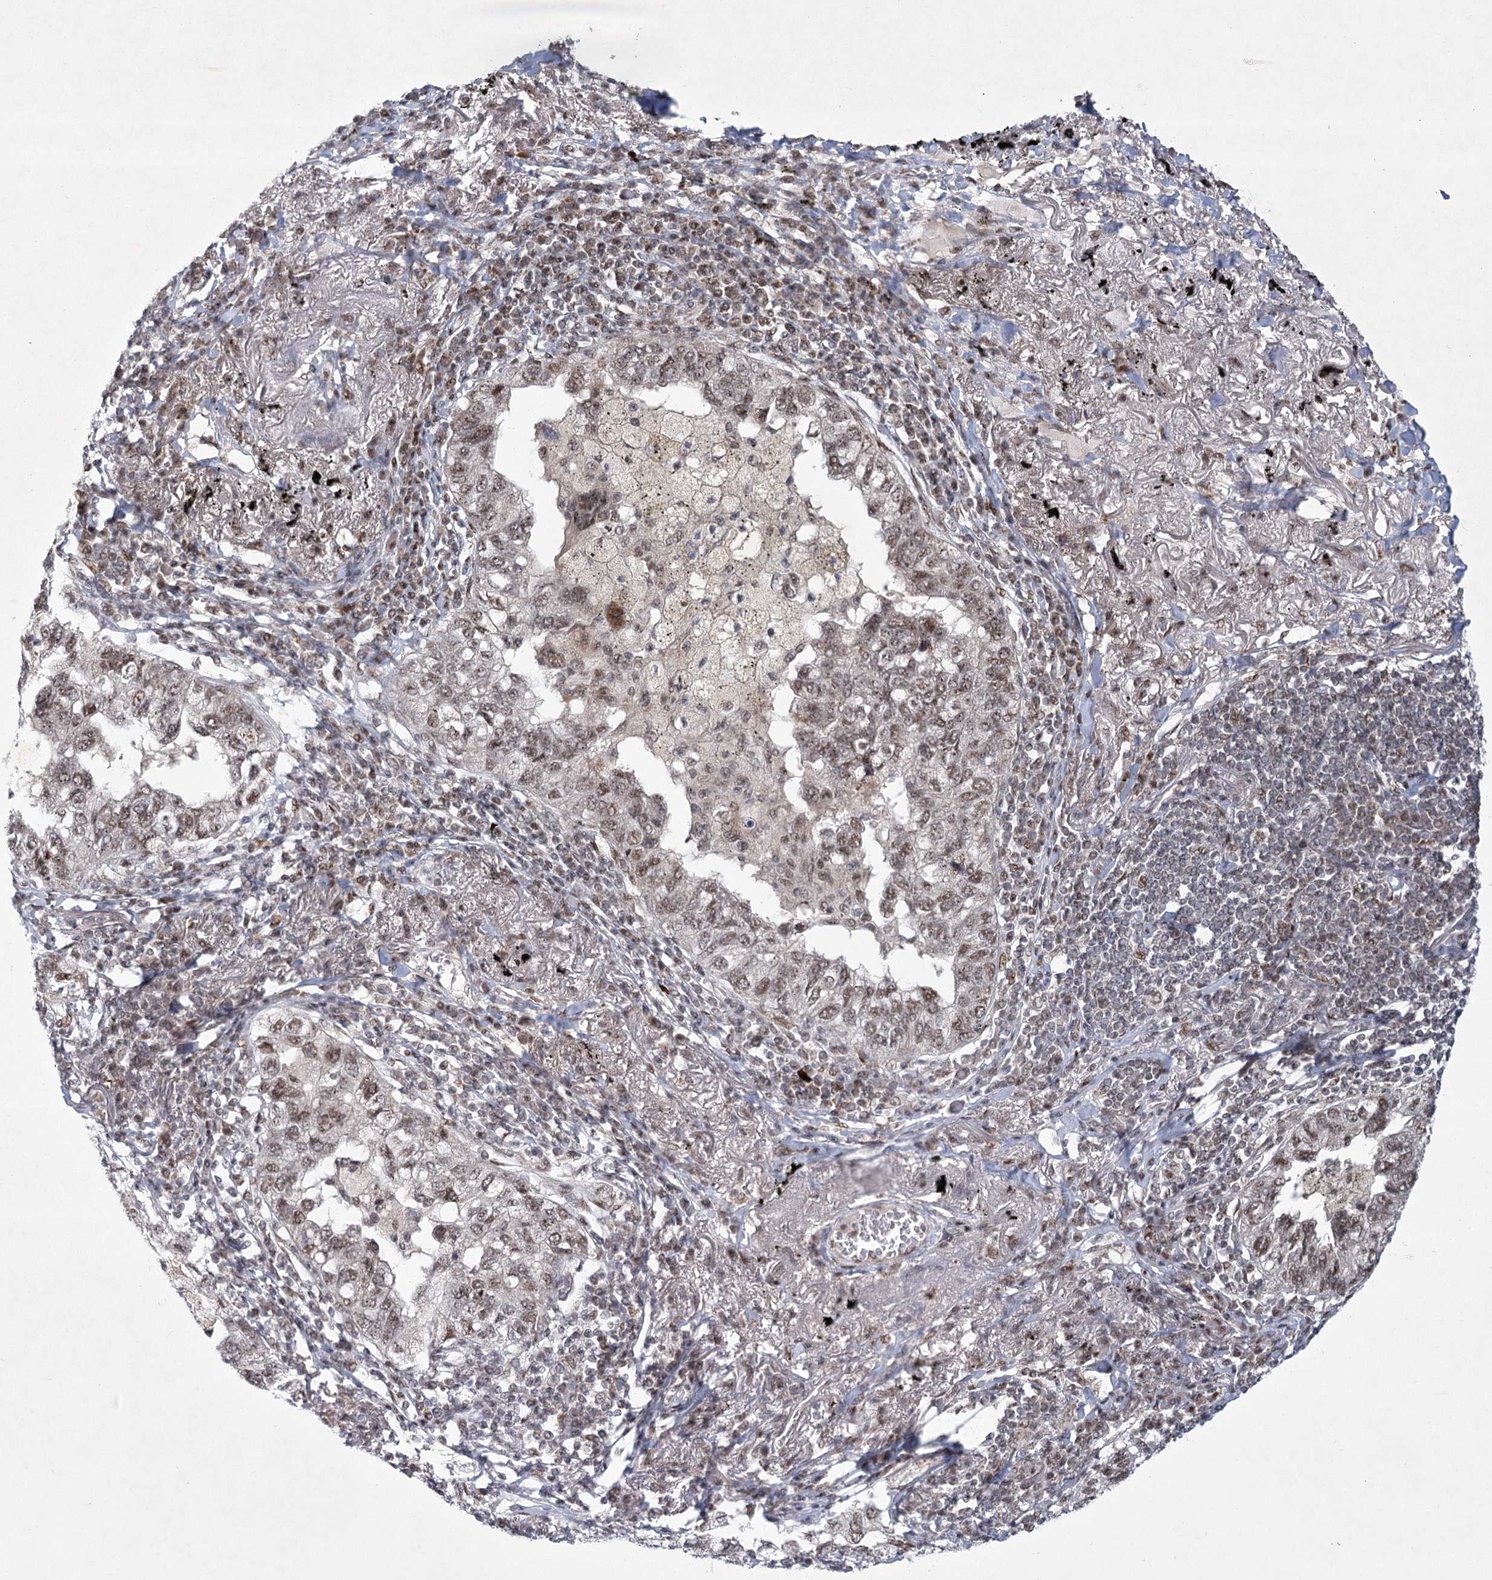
{"staining": {"intensity": "moderate", "quantity": ">75%", "location": "nuclear"}, "tissue": "lung cancer", "cell_type": "Tumor cells", "image_type": "cancer", "snomed": [{"axis": "morphology", "description": "Adenocarcinoma, NOS"}, {"axis": "topography", "description": "Lung"}], "caption": "The photomicrograph displays staining of lung cancer (adenocarcinoma), revealing moderate nuclear protein staining (brown color) within tumor cells.", "gene": "CIB4", "patient": {"sex": "male", "age": 65}}